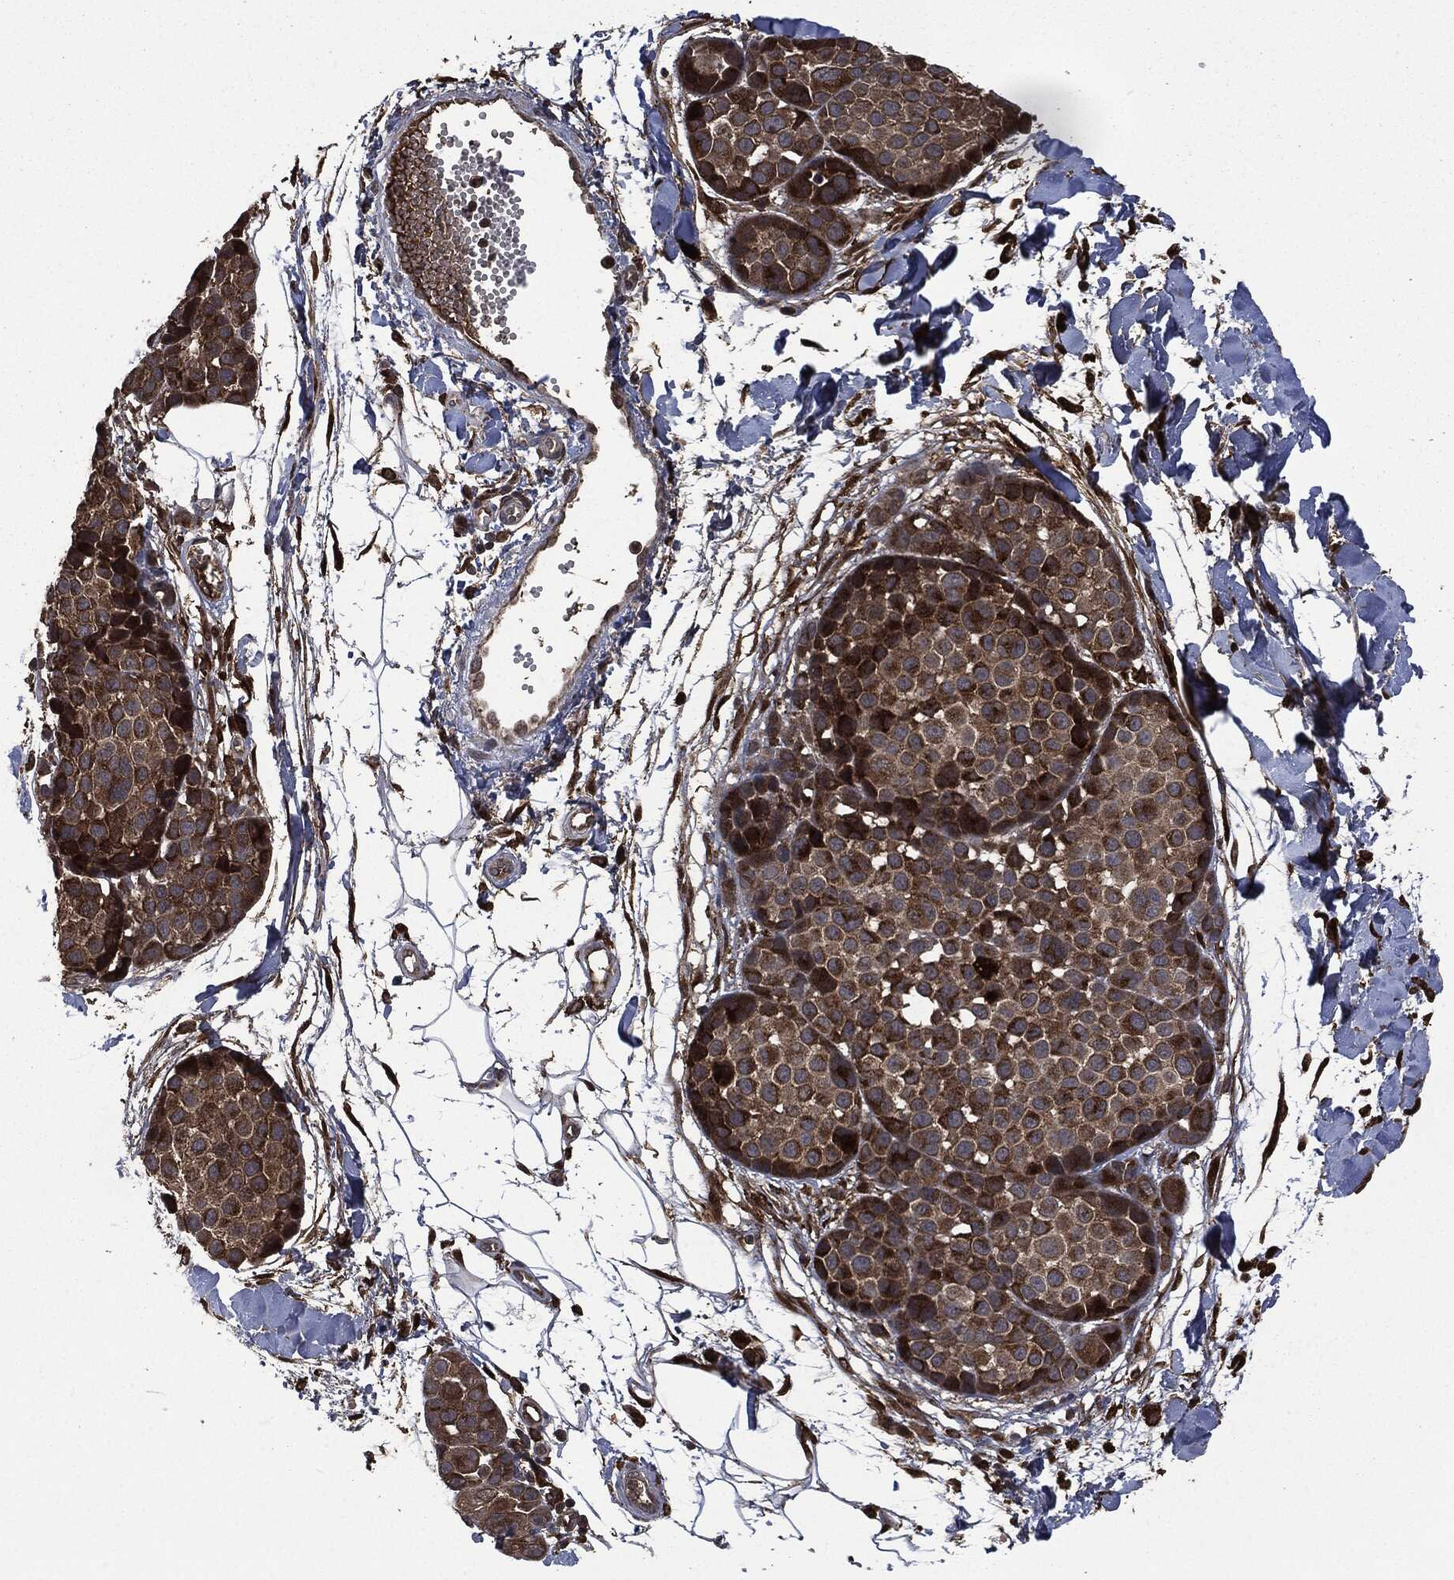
{"staining": {"intensity": "moderate", "quantity": ">75%", "location": "cytoplasmic/membranous"}, "tissue": "melanoma", "cell_type": "Tumor cells", "image_type": "cancer", "snomed": [{"axis": "morphology", "description": "Malignant melanoma, NOS"}, {"axis": "topography", "description": "Skin"}], "caption": "There is medium levels of moderate cytoplasmic/membranous expression in tumor cells of melanoma, as demonstrated by immunohistochemical staining (brown color).", "gene": "CRABP2", "patient": {"sex": "female", "age": 86}}